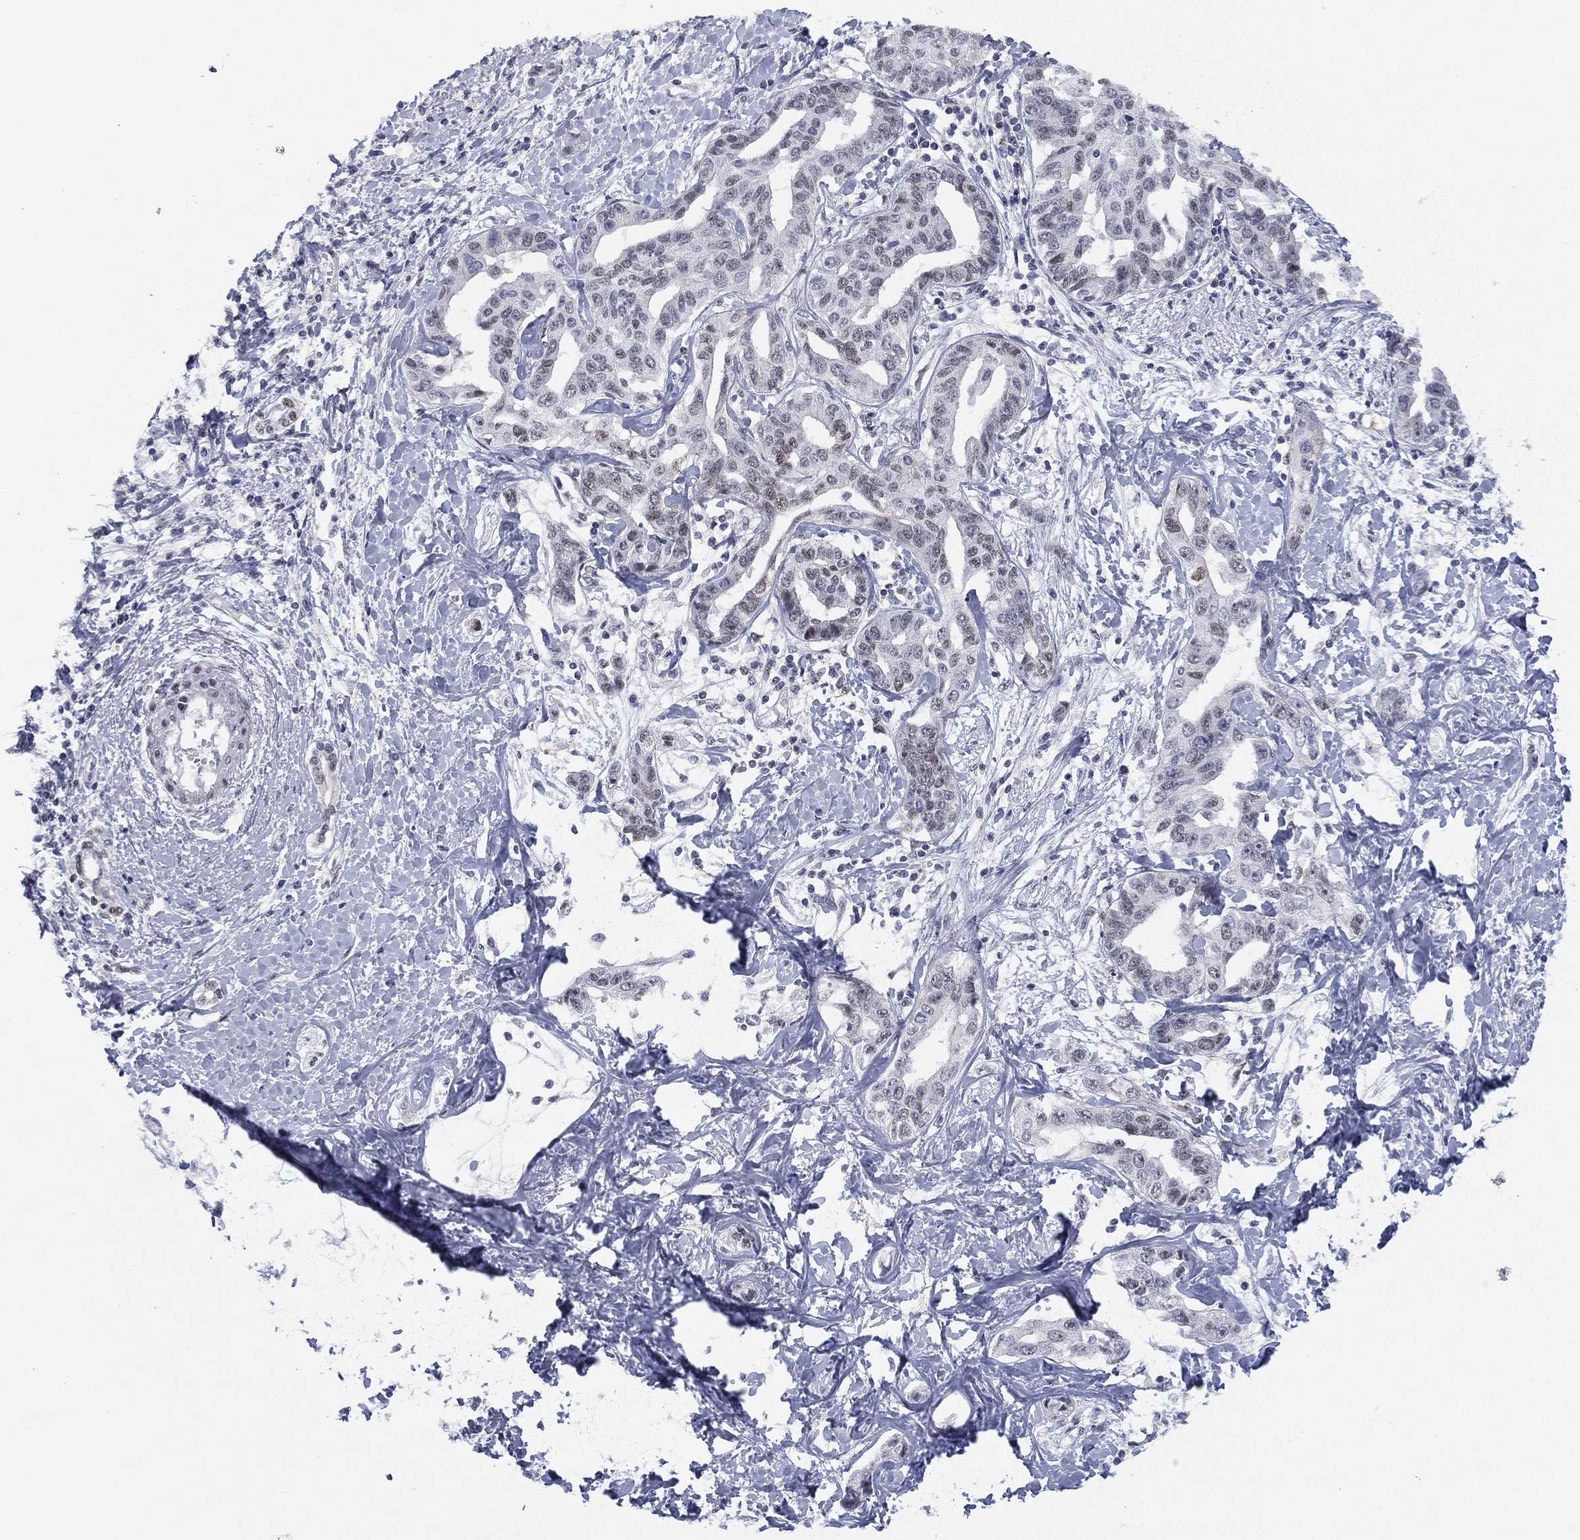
{"staining": {"intensity": "weak", "quantity": "<25%", "location": "nuclear"}, "tissue": "liver cancer", "cell_type": "Tumor cells", "image_type": "cancer", "snomed": [{"axis": "morphology", "description": "Cholangiocarcinoma"}, {"axis": "topography", "description": "Liver"}], "caption": "Immunohistochemistry (IHC) of liver cholangiocarcinoma displays no positivity in tumor cells.", "gene": "ZNF711", "patient": {"sex": "male", "age": 59}}